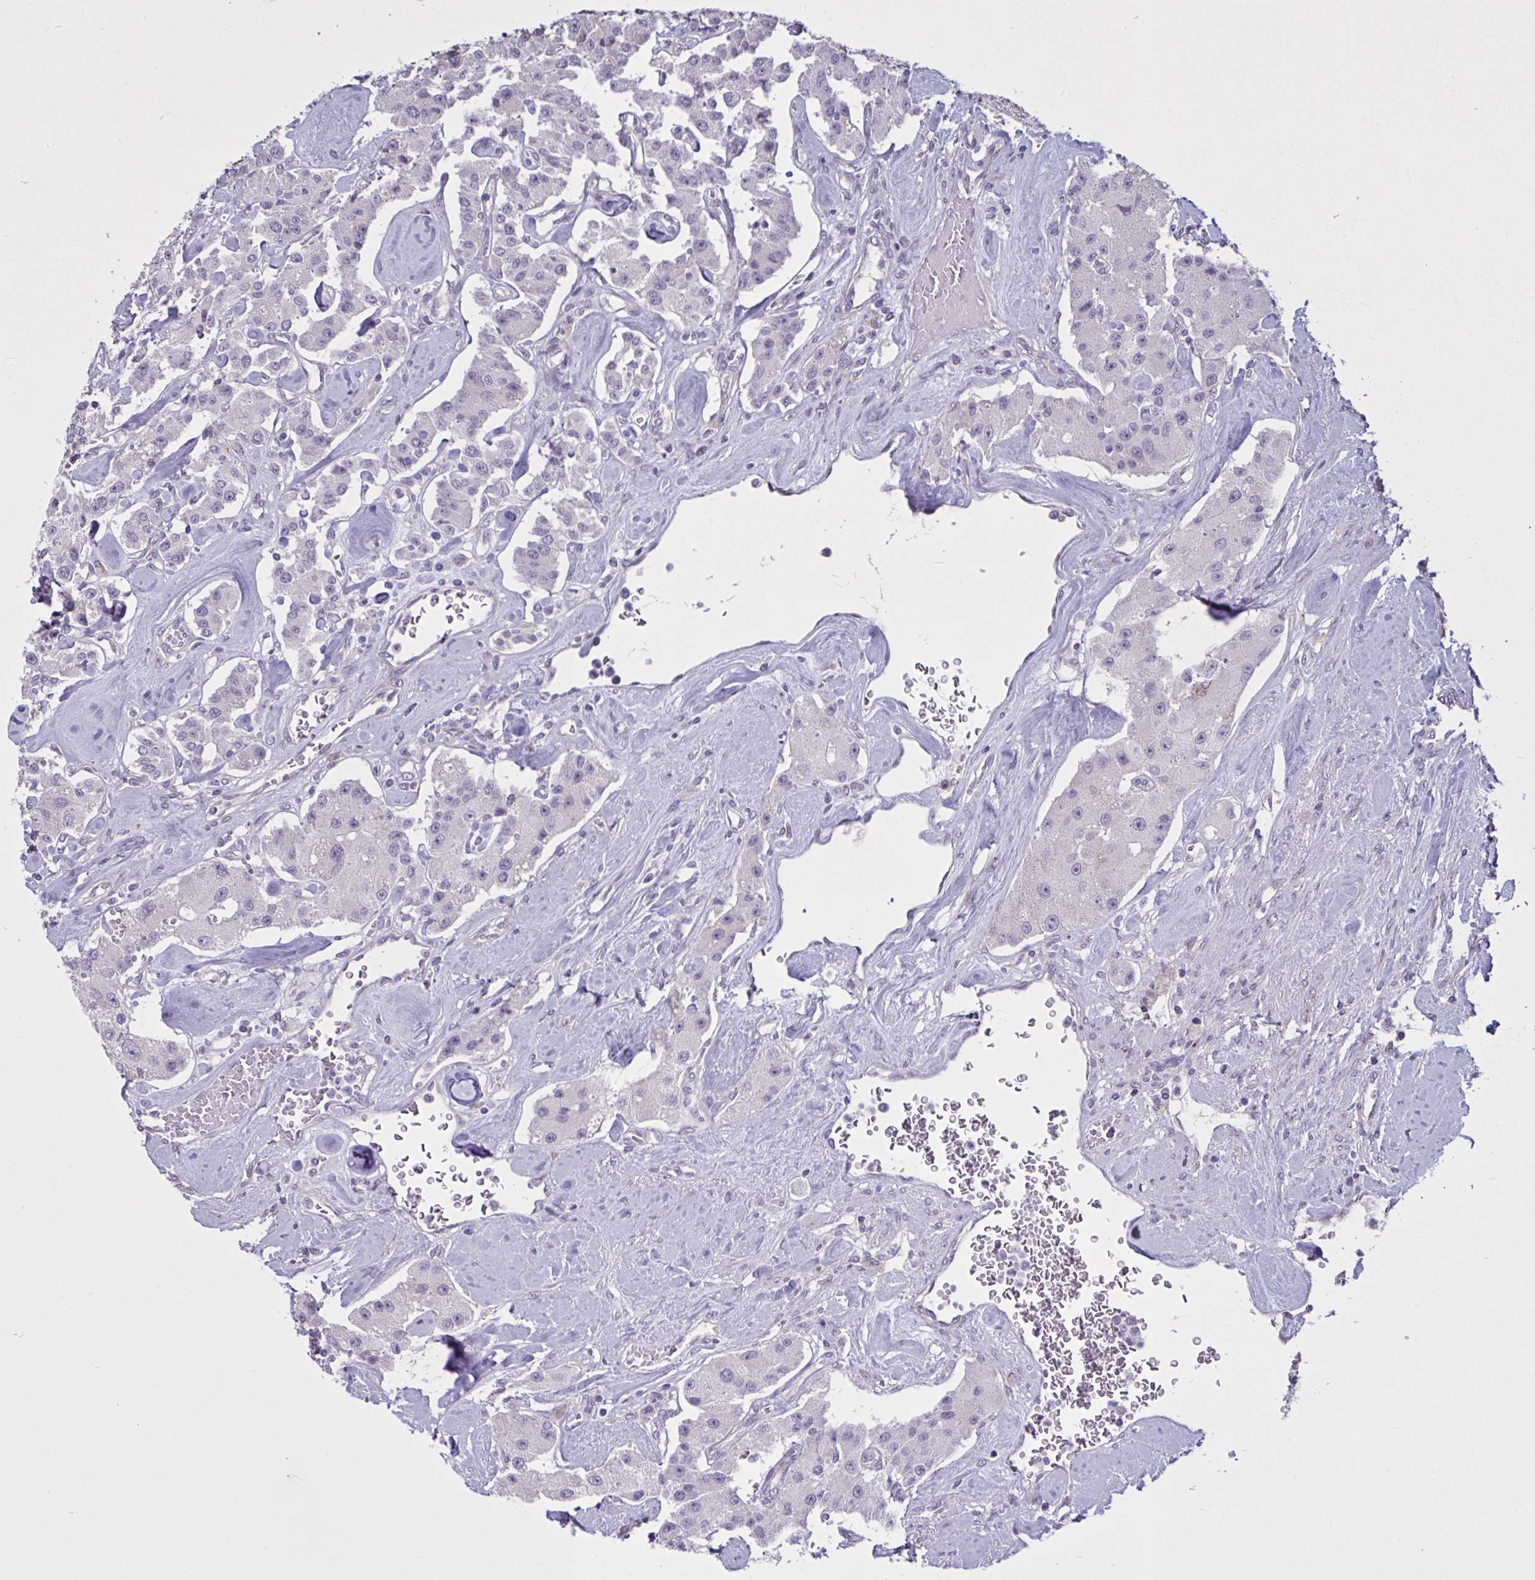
{"staining": {"intensity": "negative", "quantity": "none", "location": "none"}, "tissue": "carcinoid", "cell_type": "Tumor cells", "image_type": "cancer", "snomed": [{"axis": "morphology", "description": "Carcinoid, malignant, NOS"}, {"axis": "topography", "description": "Pancreas"}], "caption": "This is an immunohistochemistry photomicrograph of carcinoid. There is no expression in tumor cells.", "gene": "MRGPRX2", "patient": {"sex": "male", "age": 41}}